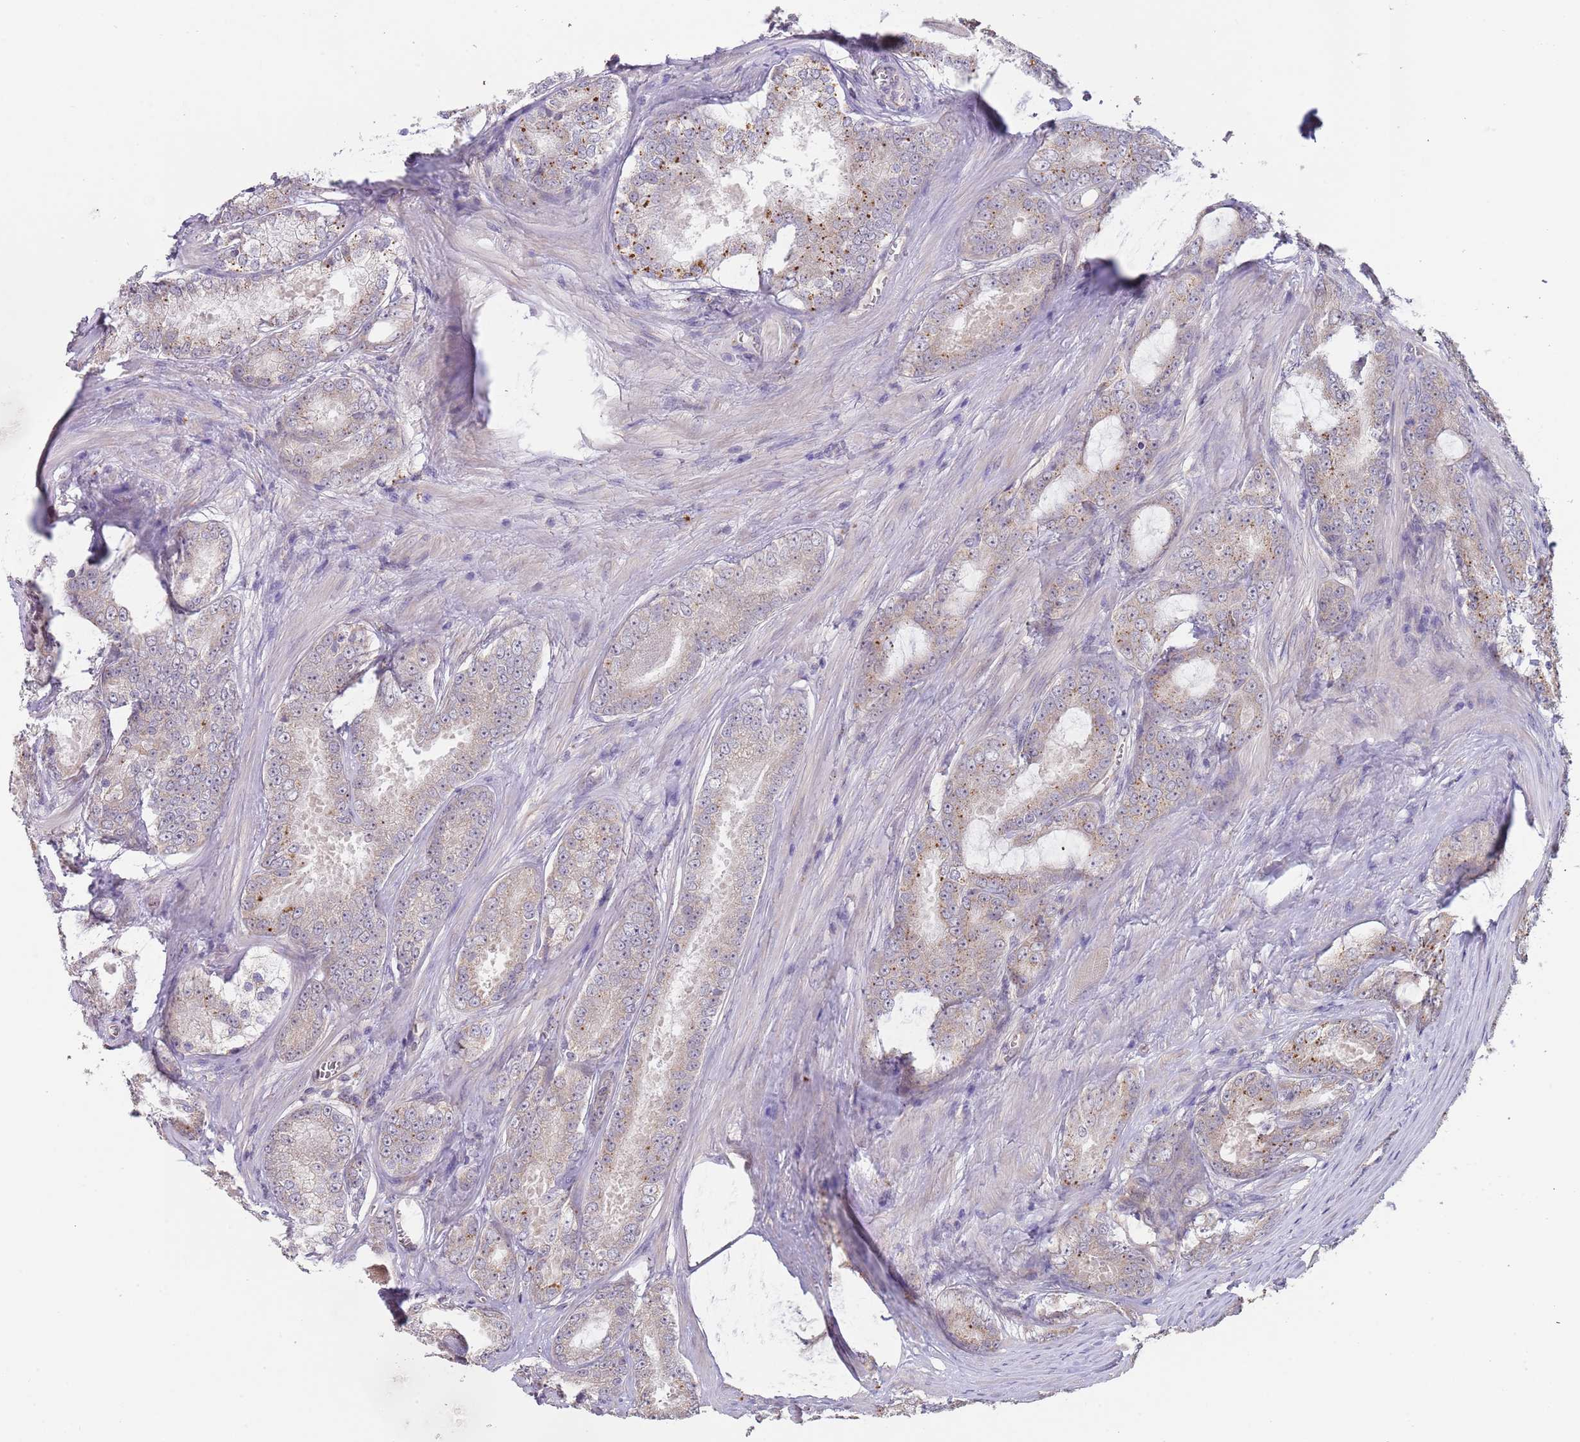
{"staining": {"intensity": "moderate", "quantity": "<25%", "location": "cytoplasmic/membranous"}, "tissue": "prostate cancer", "cell_type": "Tumor cells", "image_type": "cancer", "snomed": [{"axis": "morphology", "description": "Adenocarcinoma, Low grade"}, {"axis": "topography", "description": "Prostate"}], "caption": "Protein analysis of adenocarcinoma (low-grade) (prostate) tissue reveals moderate cytoplasmic/membranous staining in approximately <25% of tumor cells. (Brightfield microscopy of DAB IHC at high magnification).", "gene": "TMEM64", "patient": {"sex": "male", "age": 68}}